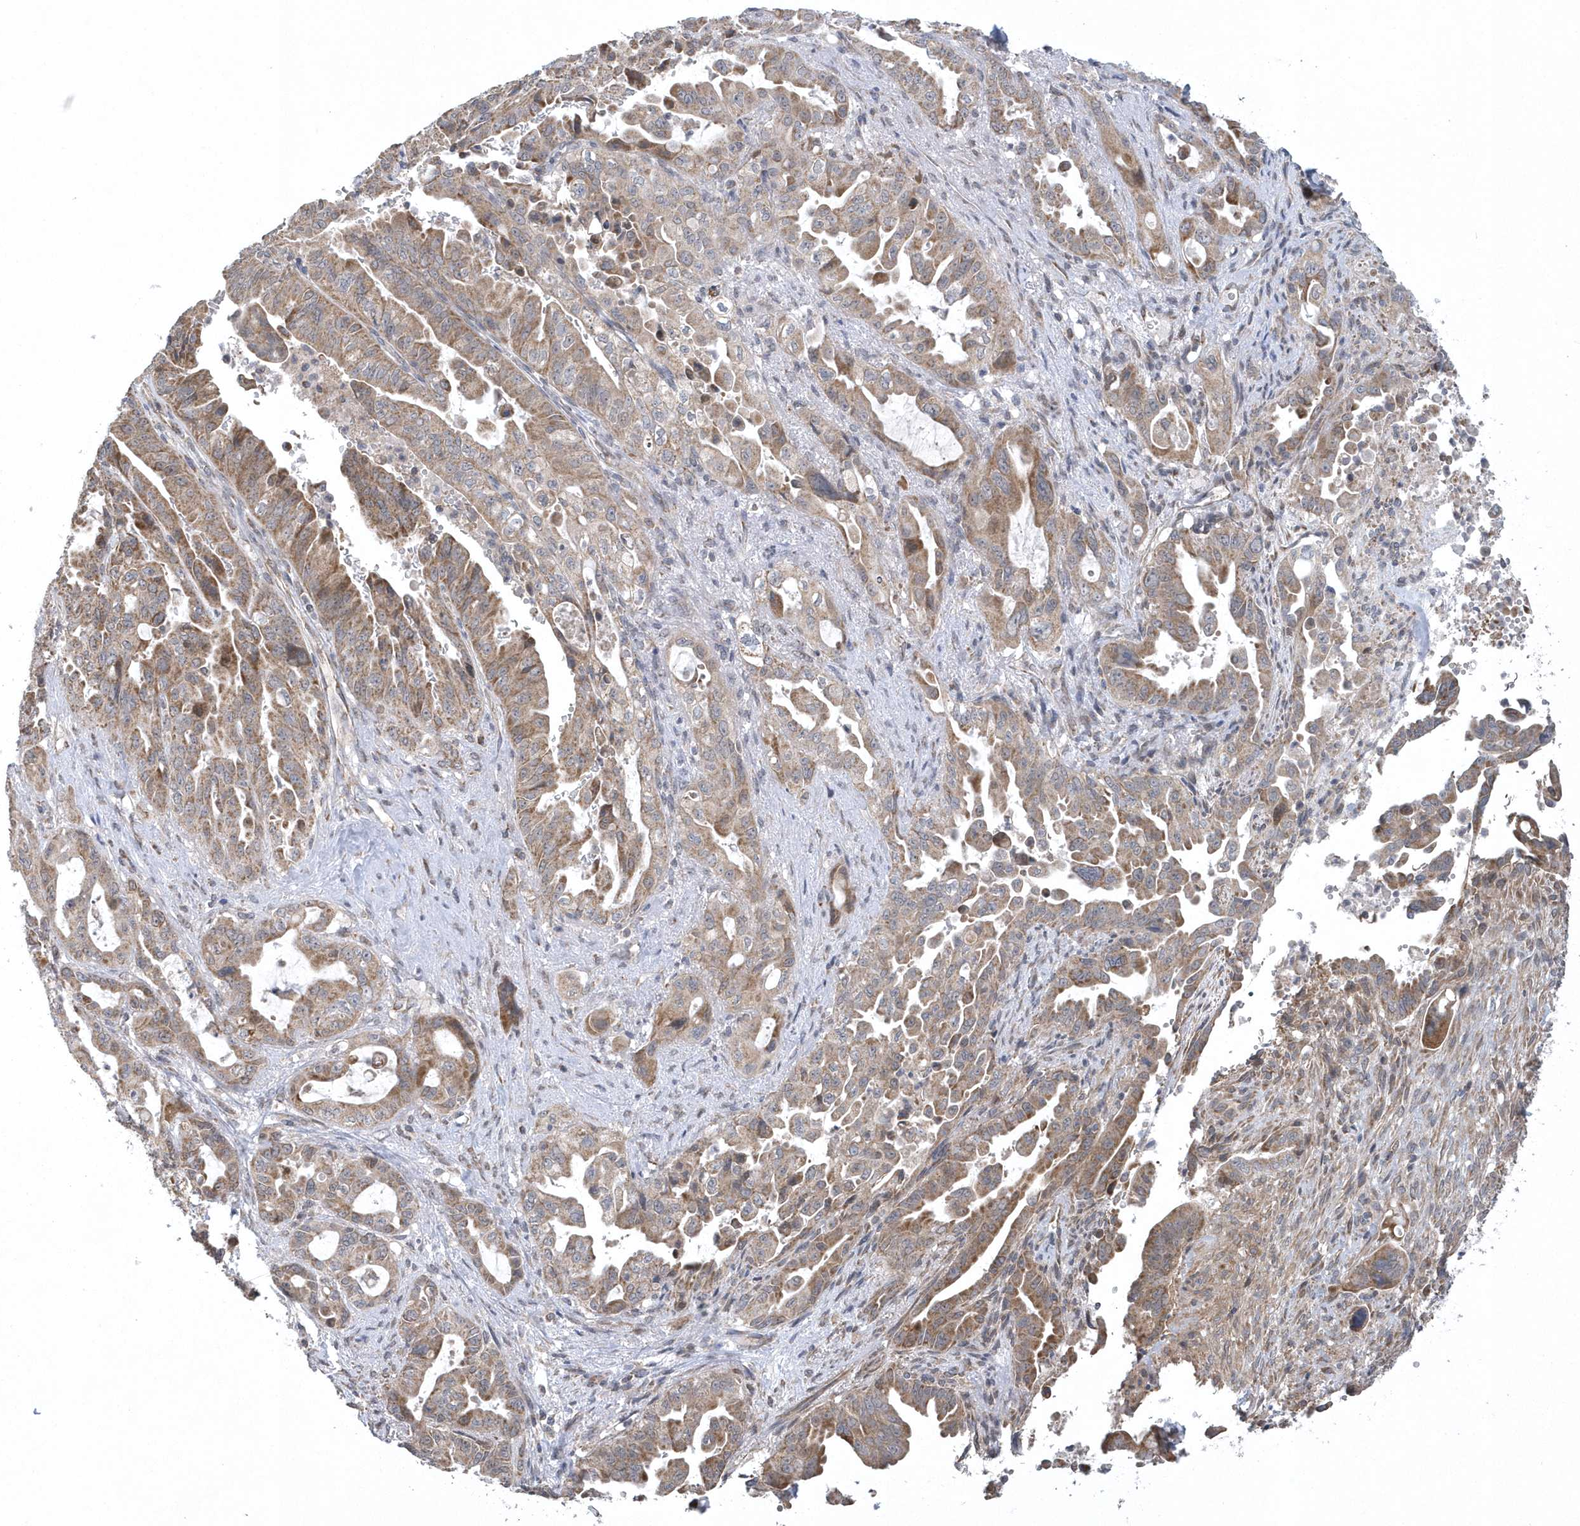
{"staining": {"intensity": "moderate", "quantity": ">75%", "location": "cytoplasmic/membranous"}, "tissue": "pancreatic cancer", "cell_type": "Tumor cells", "image_type": "cancer", "snomed": [{"axis": "morphology", "description": "Adenocarcinoma, NOS"}, {"axis": "topography", "description": "Pancreas"}], "caption": "This histopathology image displays immunohistochemistry (IHC) staining of human pancreatic adenocarcinoma, with medium moderate cytoplasmic/membranous staining in approximately >75% of tumor cells.", "gene": "SLX9", "patient": {"sex": "male", "age": 70}}